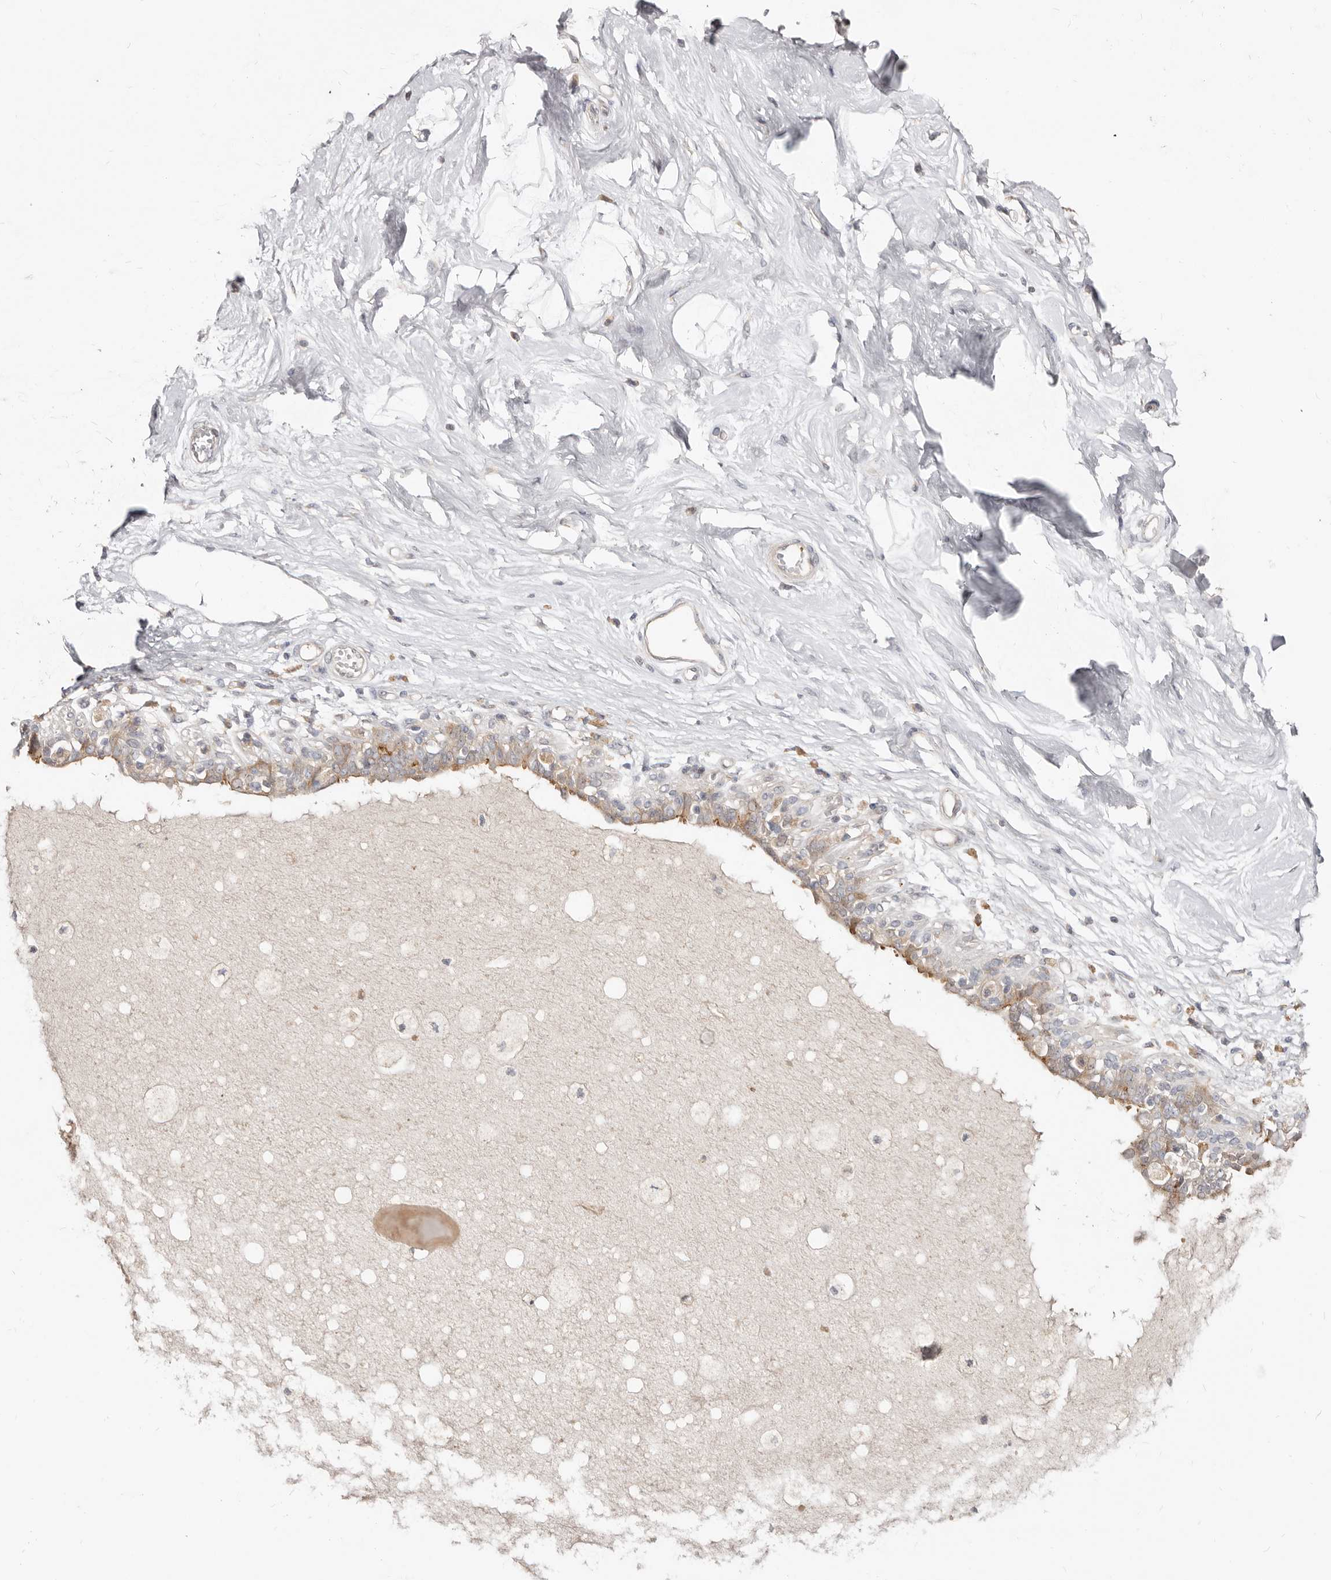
{"staining": {"intensity": "negative", "quantity": "none", "location": "none"}, "tissue": "breast", "cell_type": "Adipocytes", "image_type": "normal", "snomed": [{"axis": "morphology", "description": "Normal tissue, NOS"}, {"axis": "topography", "description": "Breast"}], "caption": "Immunohistochemical staining of normal human breast demonstrates no significant staining in adipocytes. Nuclei are stained in blue.", "gene": "TC2N", "patient": {"sex": "female", "age": 45}}